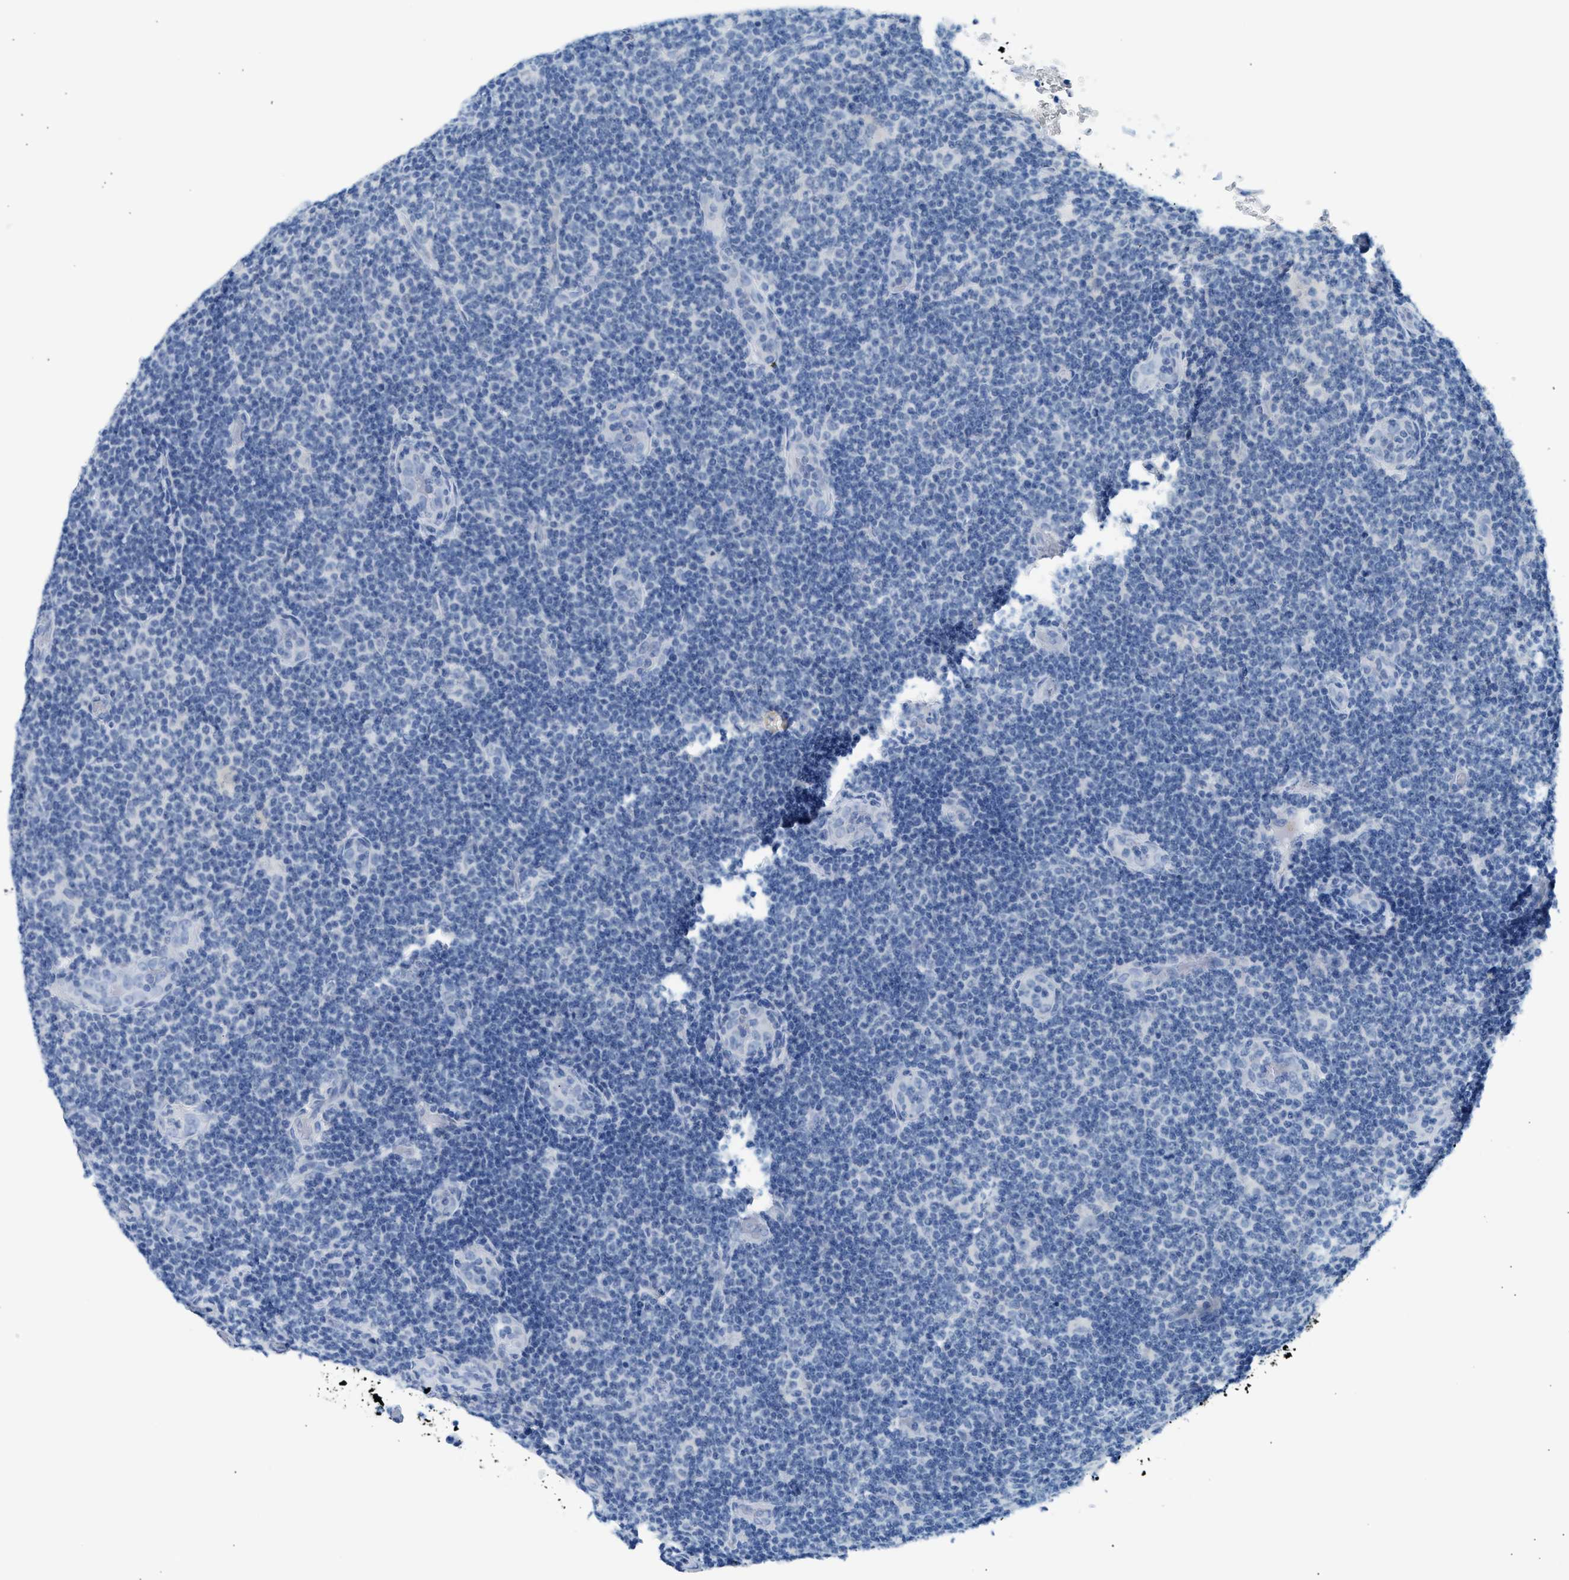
{"staining": {"intensity": "negative", "quantity": "none", "location": "none"}, "tissue": "lymphoma", "cell_type": "Tumor cells", "image_type": "cancer", "snomed": [{"axis": "morphology", "description": "Malignant lymphoma, non-Hodgkin's type, Low grade"}, {"axis": "topography", "description": "Lymph node"}], "caption": "Immunohistochemistry photomicrograph of neoplastic tissue: human low-grade malignant lymphoma, non-Hodgkin's type stained with DAB (3,3'-diaminobenzidine) displays no significant protein positivity in tumor cells.", "gene": "ERBB2", "patient": {"sex": "male", "age": 83}}